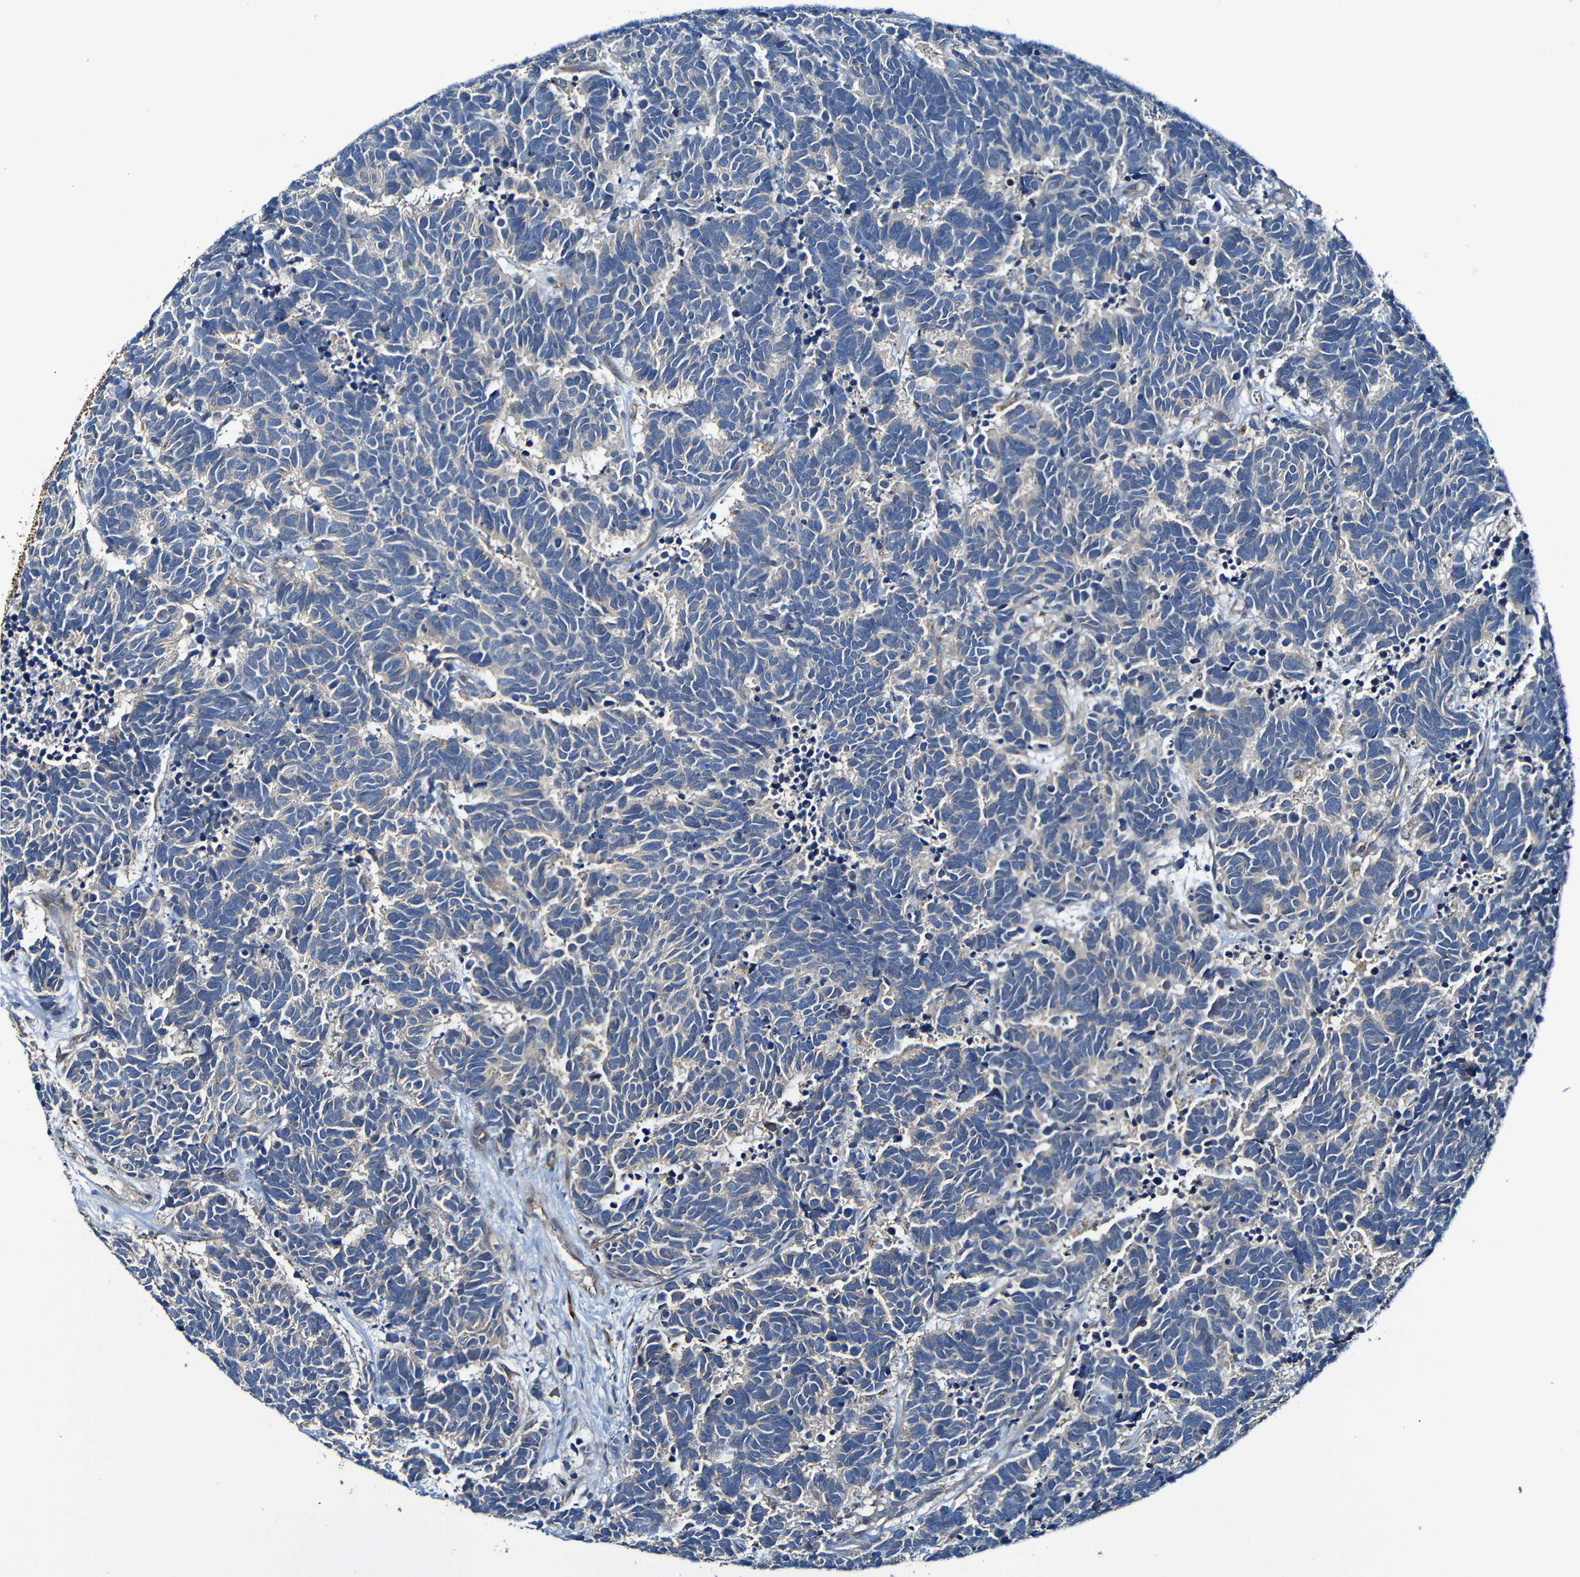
{"staining": {"intensity": "weak", "quantity": "<25%", "location": "cytoplasmic/membranous"}, "tissue": "carcinoid", "cell_type": "Tumor cells", "image_type": "cancer", "snomed": [{"axis": "morphology", "description": "Carcinoma, NOS"}, {"axis": "morphology", "description": "Carcinoid, malignant, NOS"}, {"axis": "topography", "description": "Urinary bladder"}], "caption": "This micrograph is of carcinoid stained with IHC to label a protein in brown with the nuclei are counter-stained blue. There is no expression in tumor cells. (Brightfield microscopy of DAB immunohistochemistry at high magnification).", "gene": "ADAM15", "patient": {"sex": "male", "age": 57}}